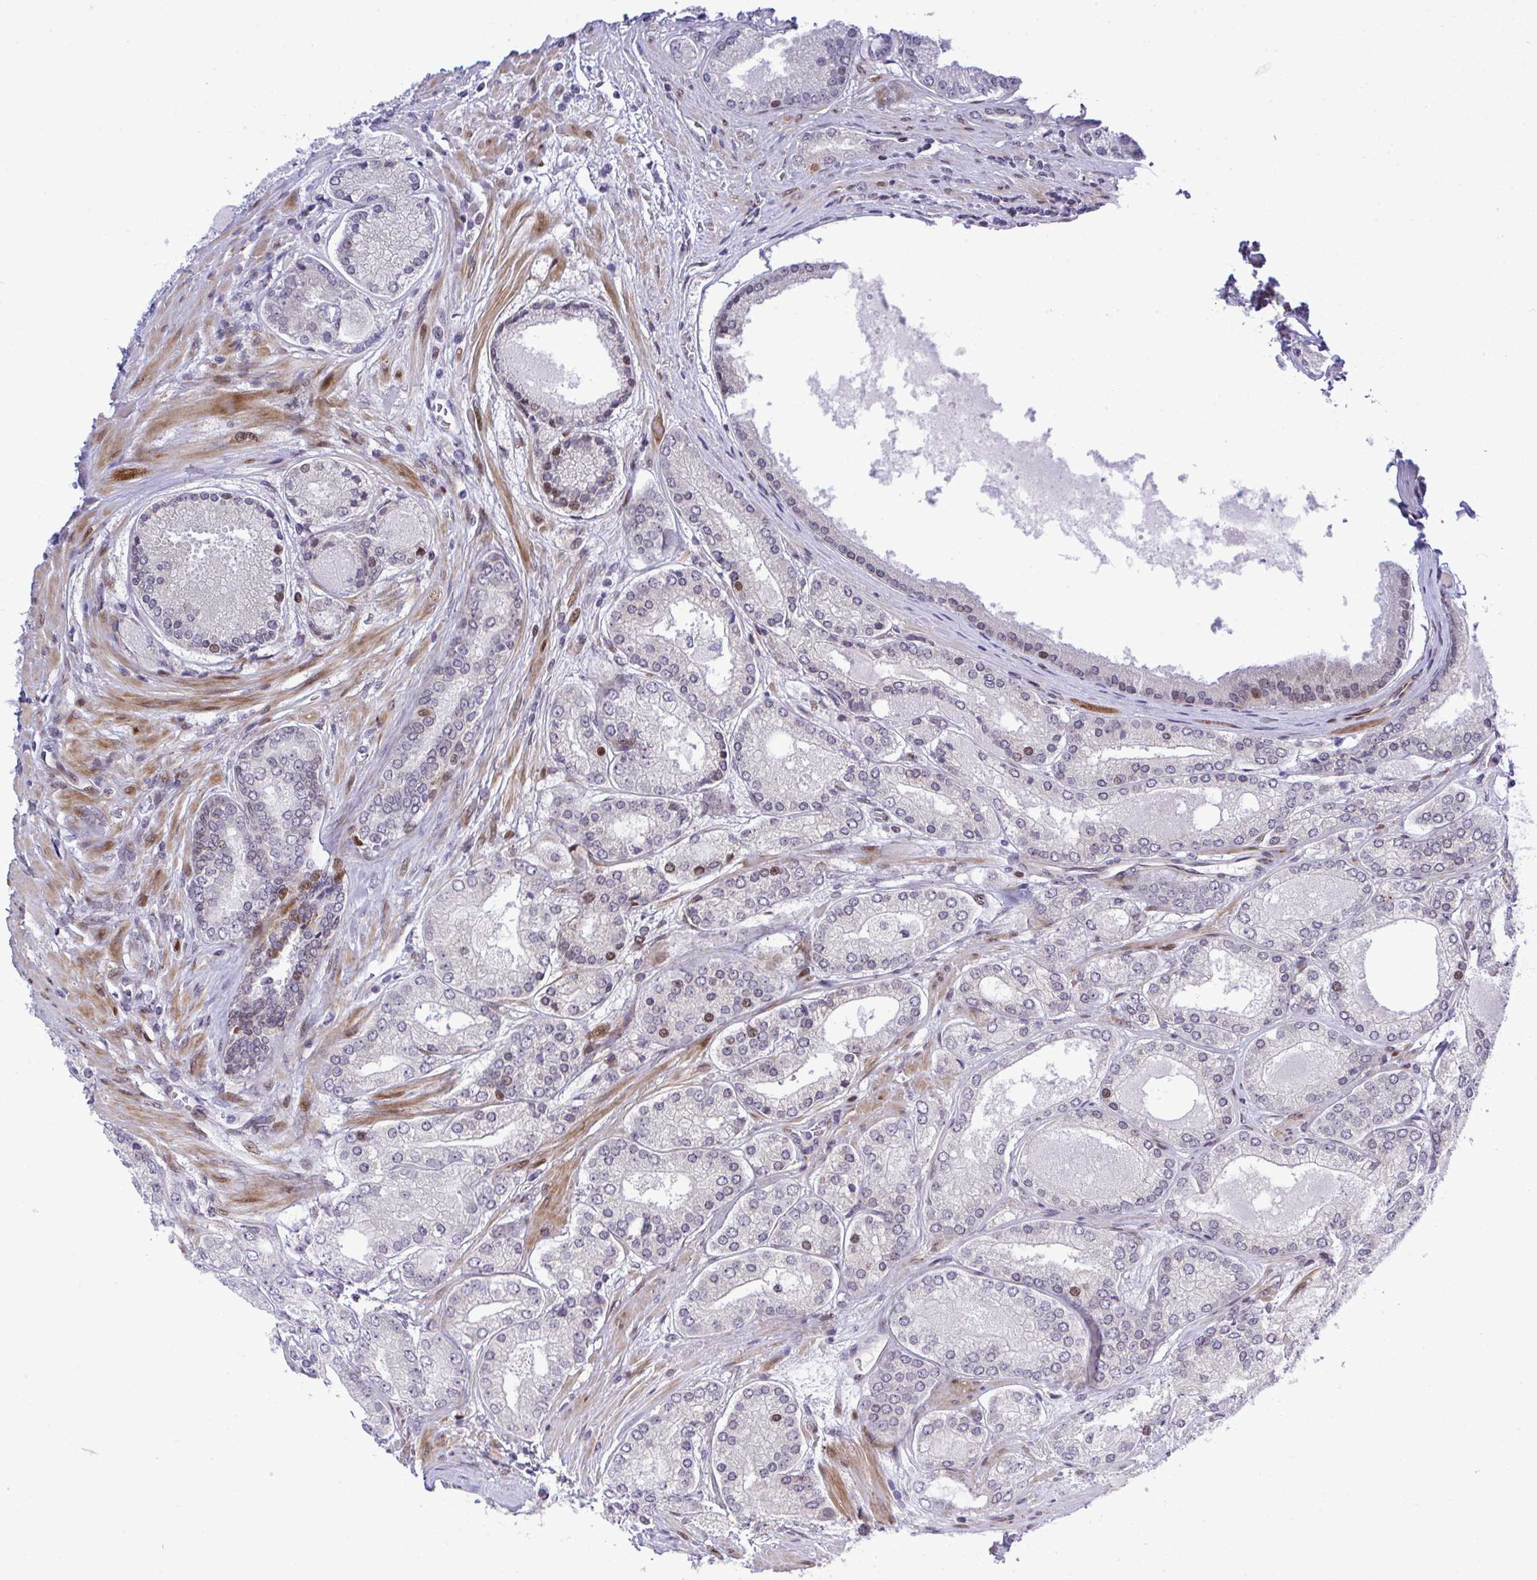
{"staining": {"intensity": "moderate", "quantity": "<25%", "location": "nuclear"}, "tissue": "prostate cancer", "cell_type": "Tumor cells", "image_type": "cancer", "snomed": [{"axis": "morphology", "description": "Adenocarcinoma, High grade"}, {"axis": "topography", "description": "Prostate"}], "caption": "The micrograph exhibits a brown stain indicating the presence of a protein in the nuclear of tumor cells in prostate high-grade adenocarcinoma.", "gene": "CASTOR2", "patient": {"sex": "male", "age": 67}}